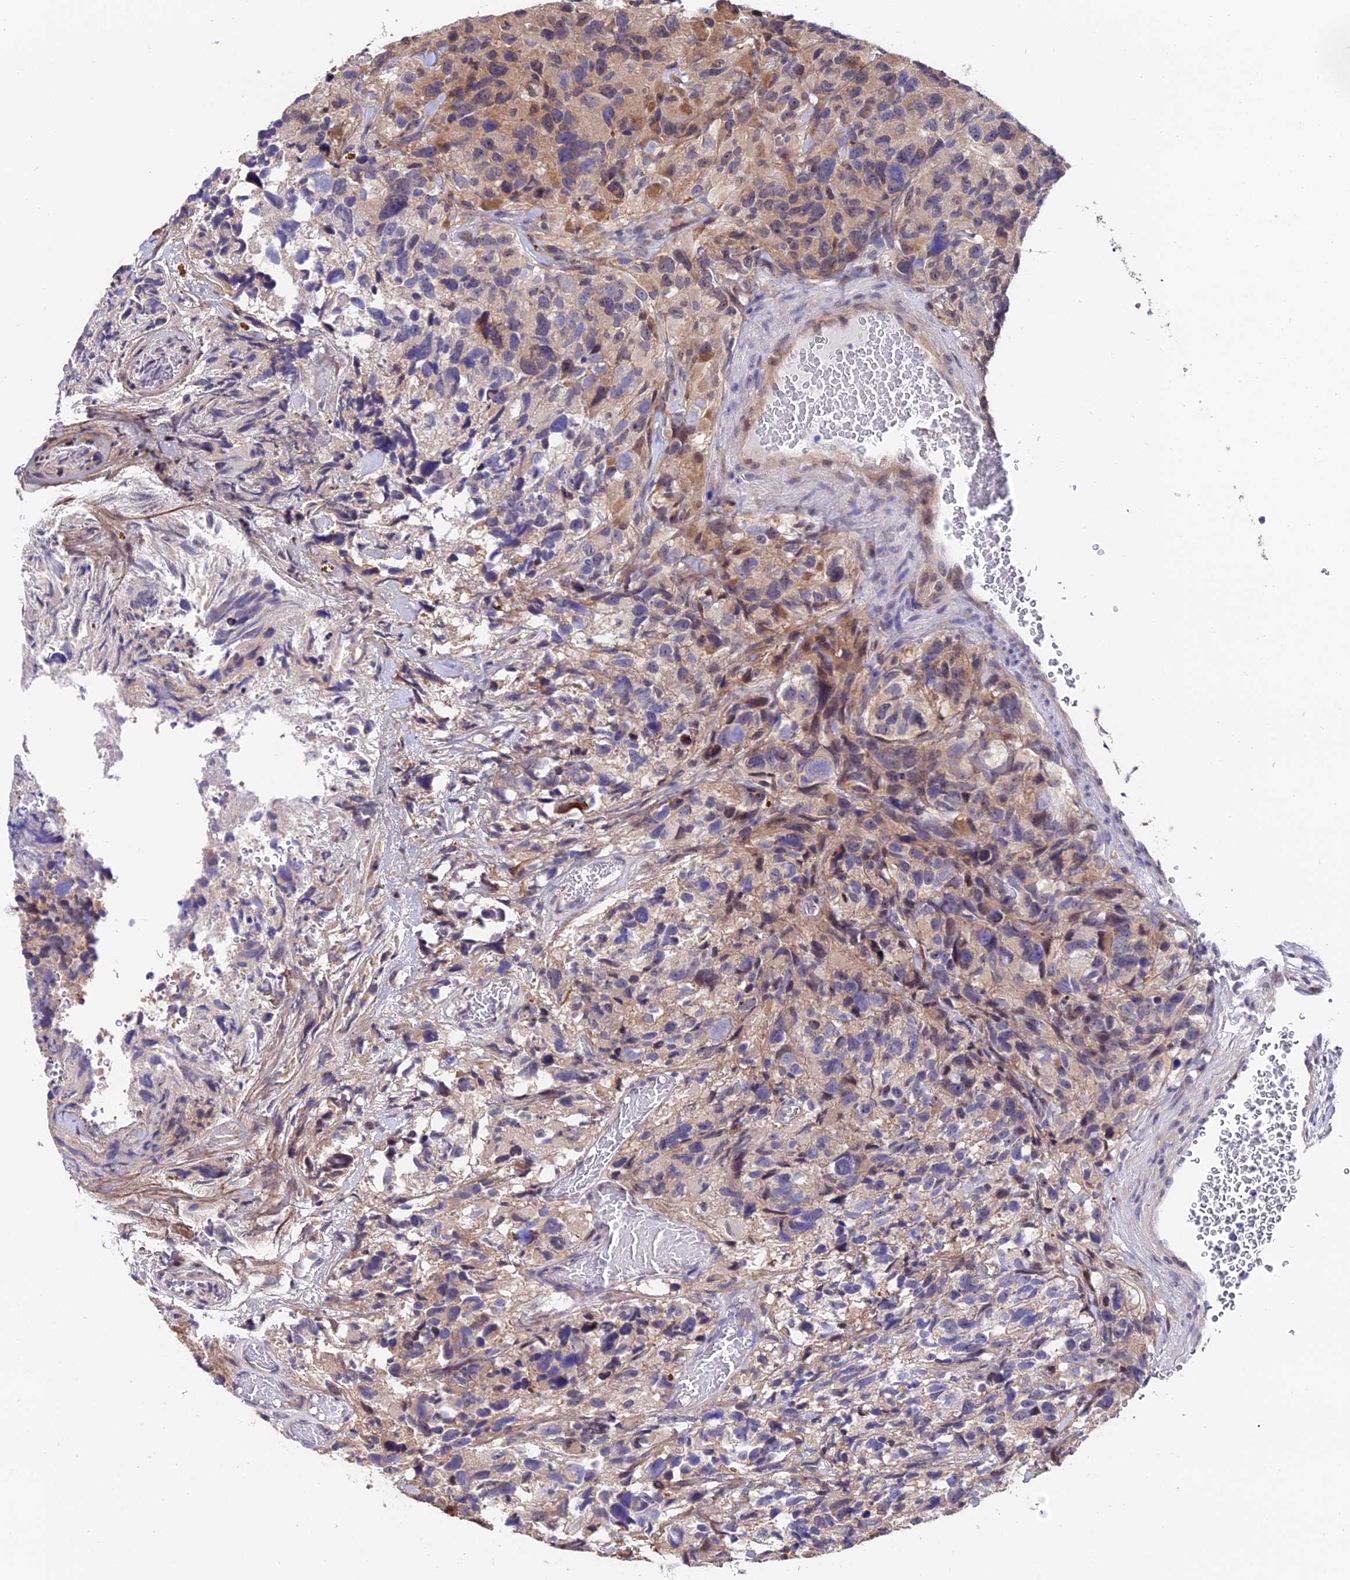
{"staining": {"intensity": "weak", "quantity": "<25%", "location": "cytoplasmic/membranous"}, "tissue": "glioma", "cell_type": "Tumor cells", "image_type": "cancer", "snomed": [{"axis": "morphology", "description": "Glioma, malignant, High grade"}, {"axis": "topography", "description": "Brain"}], "caption": "Glioma stained for a protein using immunohistochemistry displays no positivity tumor cells.", "gene": "INPP4A", "patient": {"sex": "male", "age": 69}}